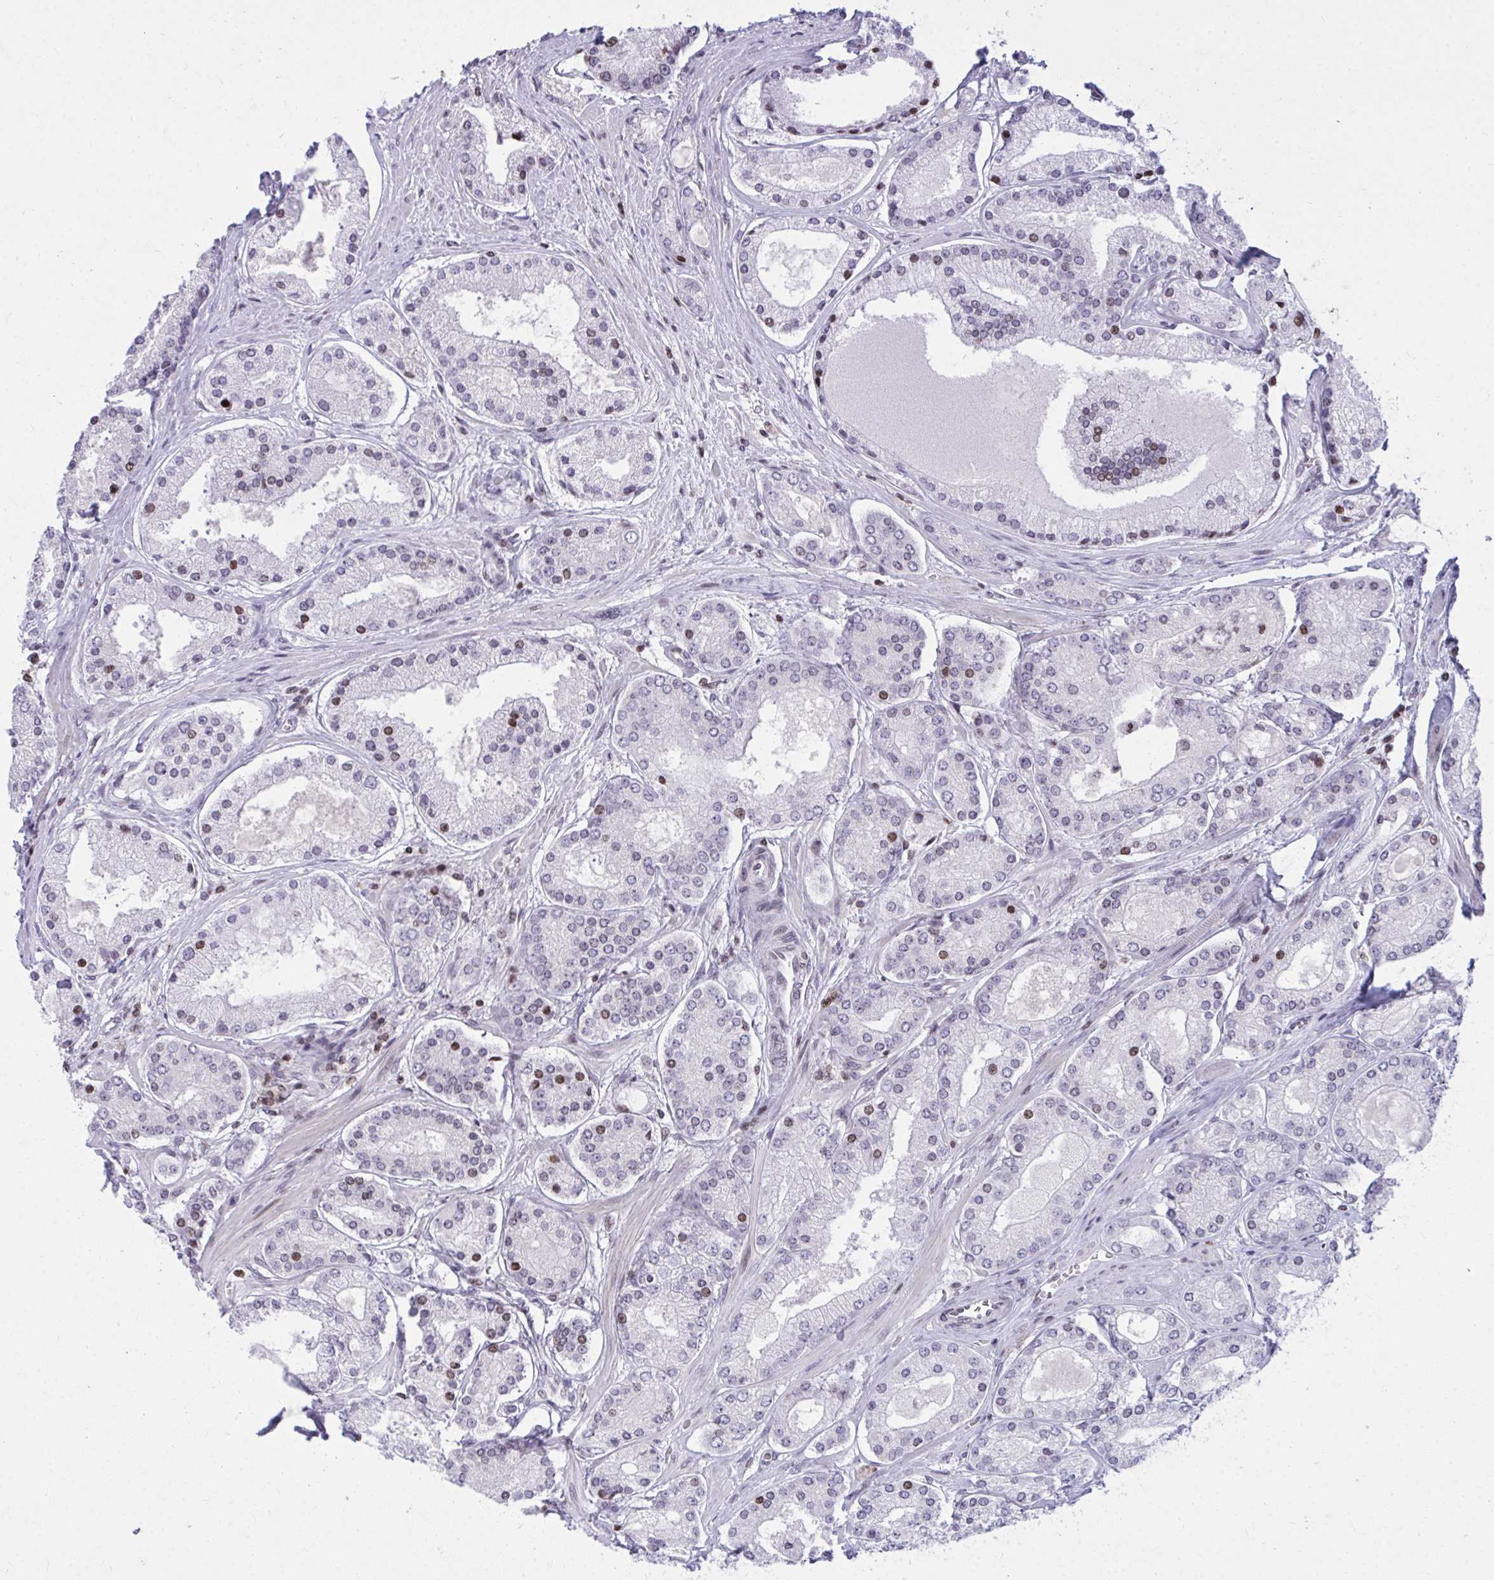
{"staining": {"intensity": "moderate", "quantity": "<25%", "location": "nuclear"}, "tissue": "prostate cancer", "cell_type": "Tumor cells", "image_type": "cancer", "snomed": [{"axis": "morphology", "description": "Adenocarcinoma, High grade"}, {"axis": "topography", "description": "Prostate"}], "caption": "Immunohistochemical staining of human prostate high-grade adenocarcinoma exhibits low levels of moderate nuclear protein expression in about <25% of tumor cells.", "gene": "AP5M1", "patient": {"sex": "male", "age": 67}}